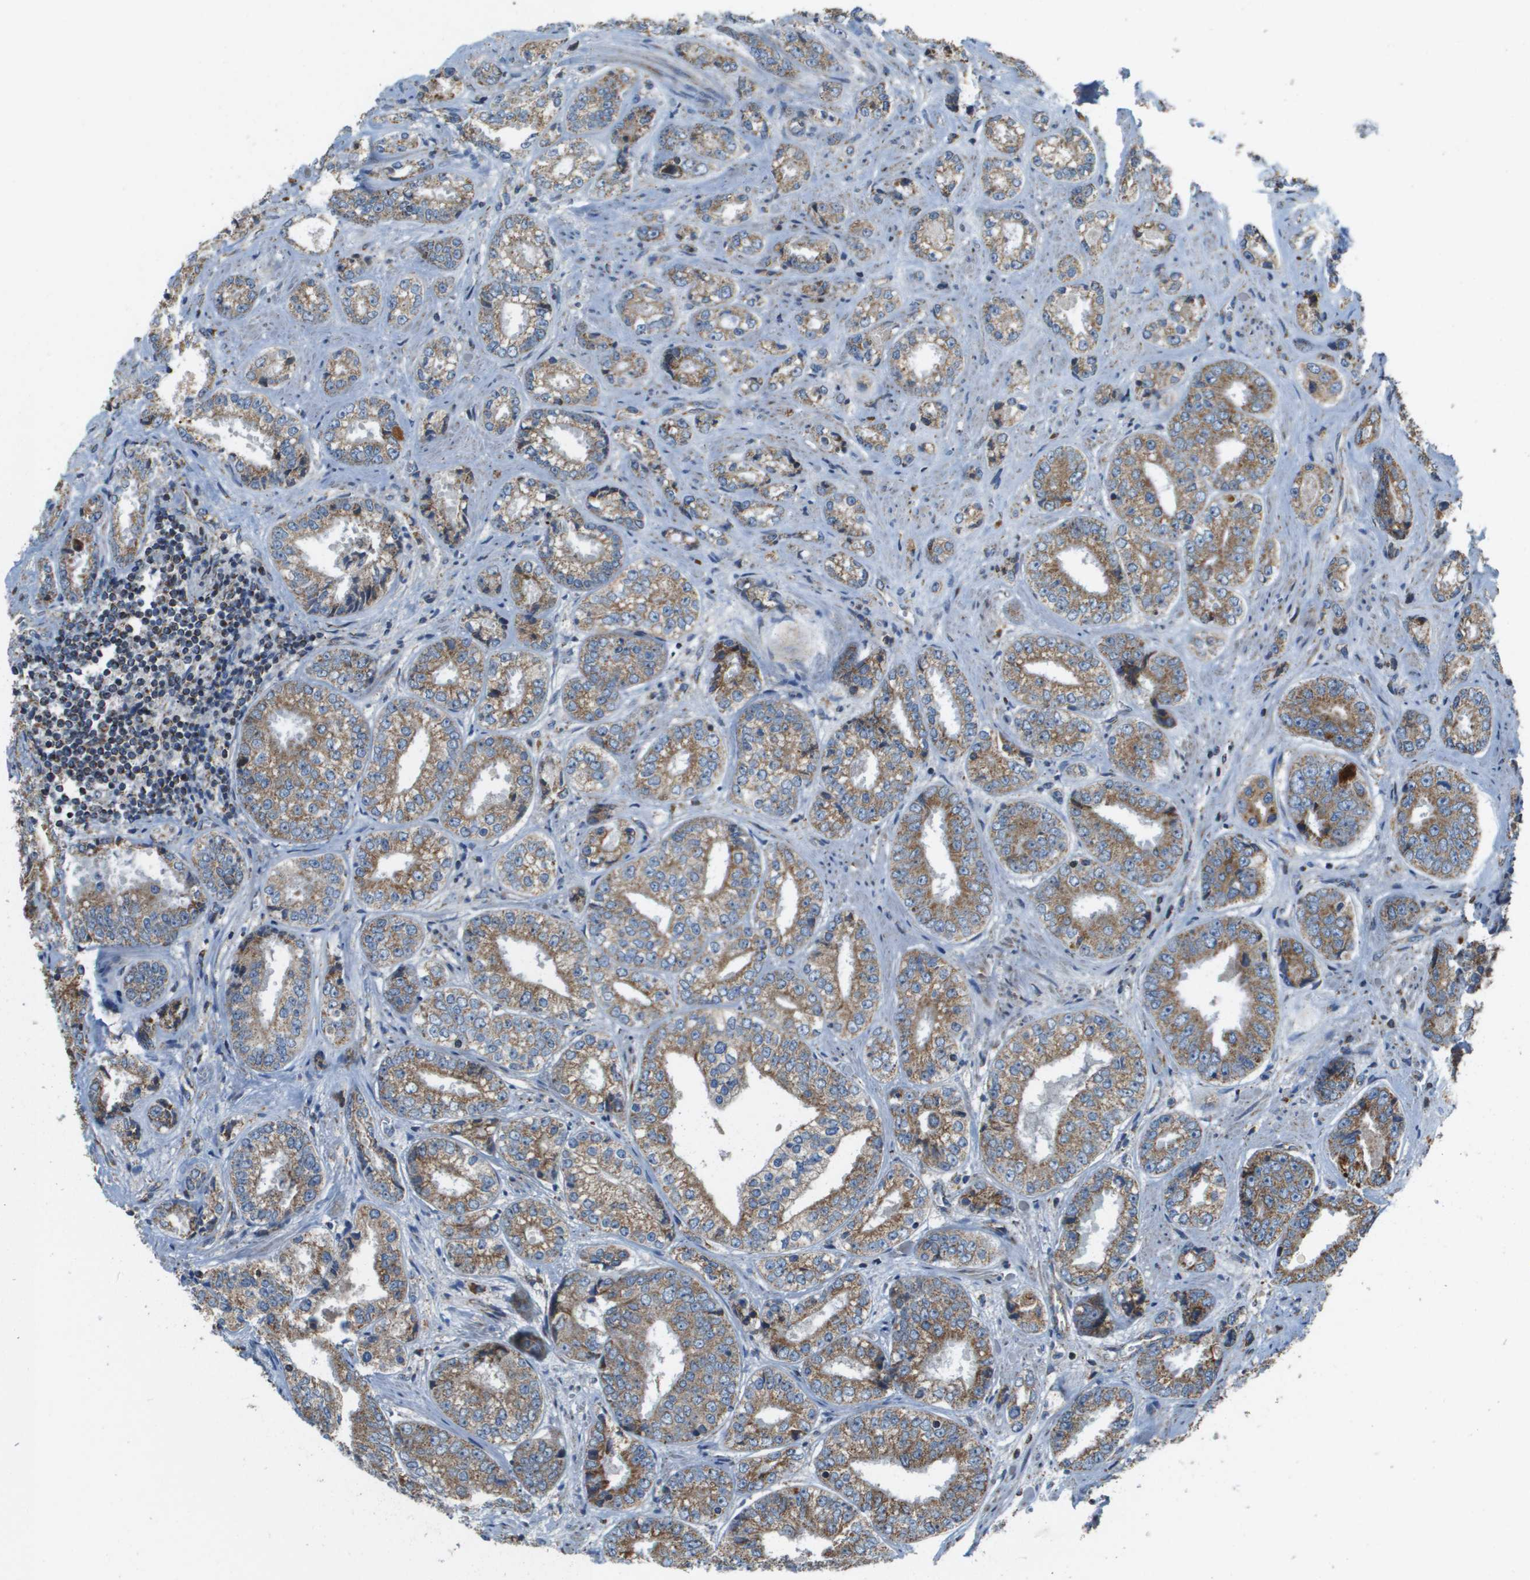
{"staining": {"intensity": "moderate", "quantity": ">75%", "location": "cytoplasmic/membranous"}, "tissue": "prostate cancer", "cell_type": "Tumor cells", "image_type": "cancer", "snomed": [{"axis": "morphology", "description": "Adenocarcinoma, High grade"}, {"axis": "topography", "description": "Prostate"}], "caption": "Moderate cytoplasmic/membranous protein positivity is appreciated in about >75% of tumor cells in prostate cancer (adenocarcinoma (high-grade)). (DAB (3,3'-diaminobenzidine) IHC with brightfield microscopy, high magnification).", "gene": "NRK", "patient": {"sex": "male", "age": 61}}